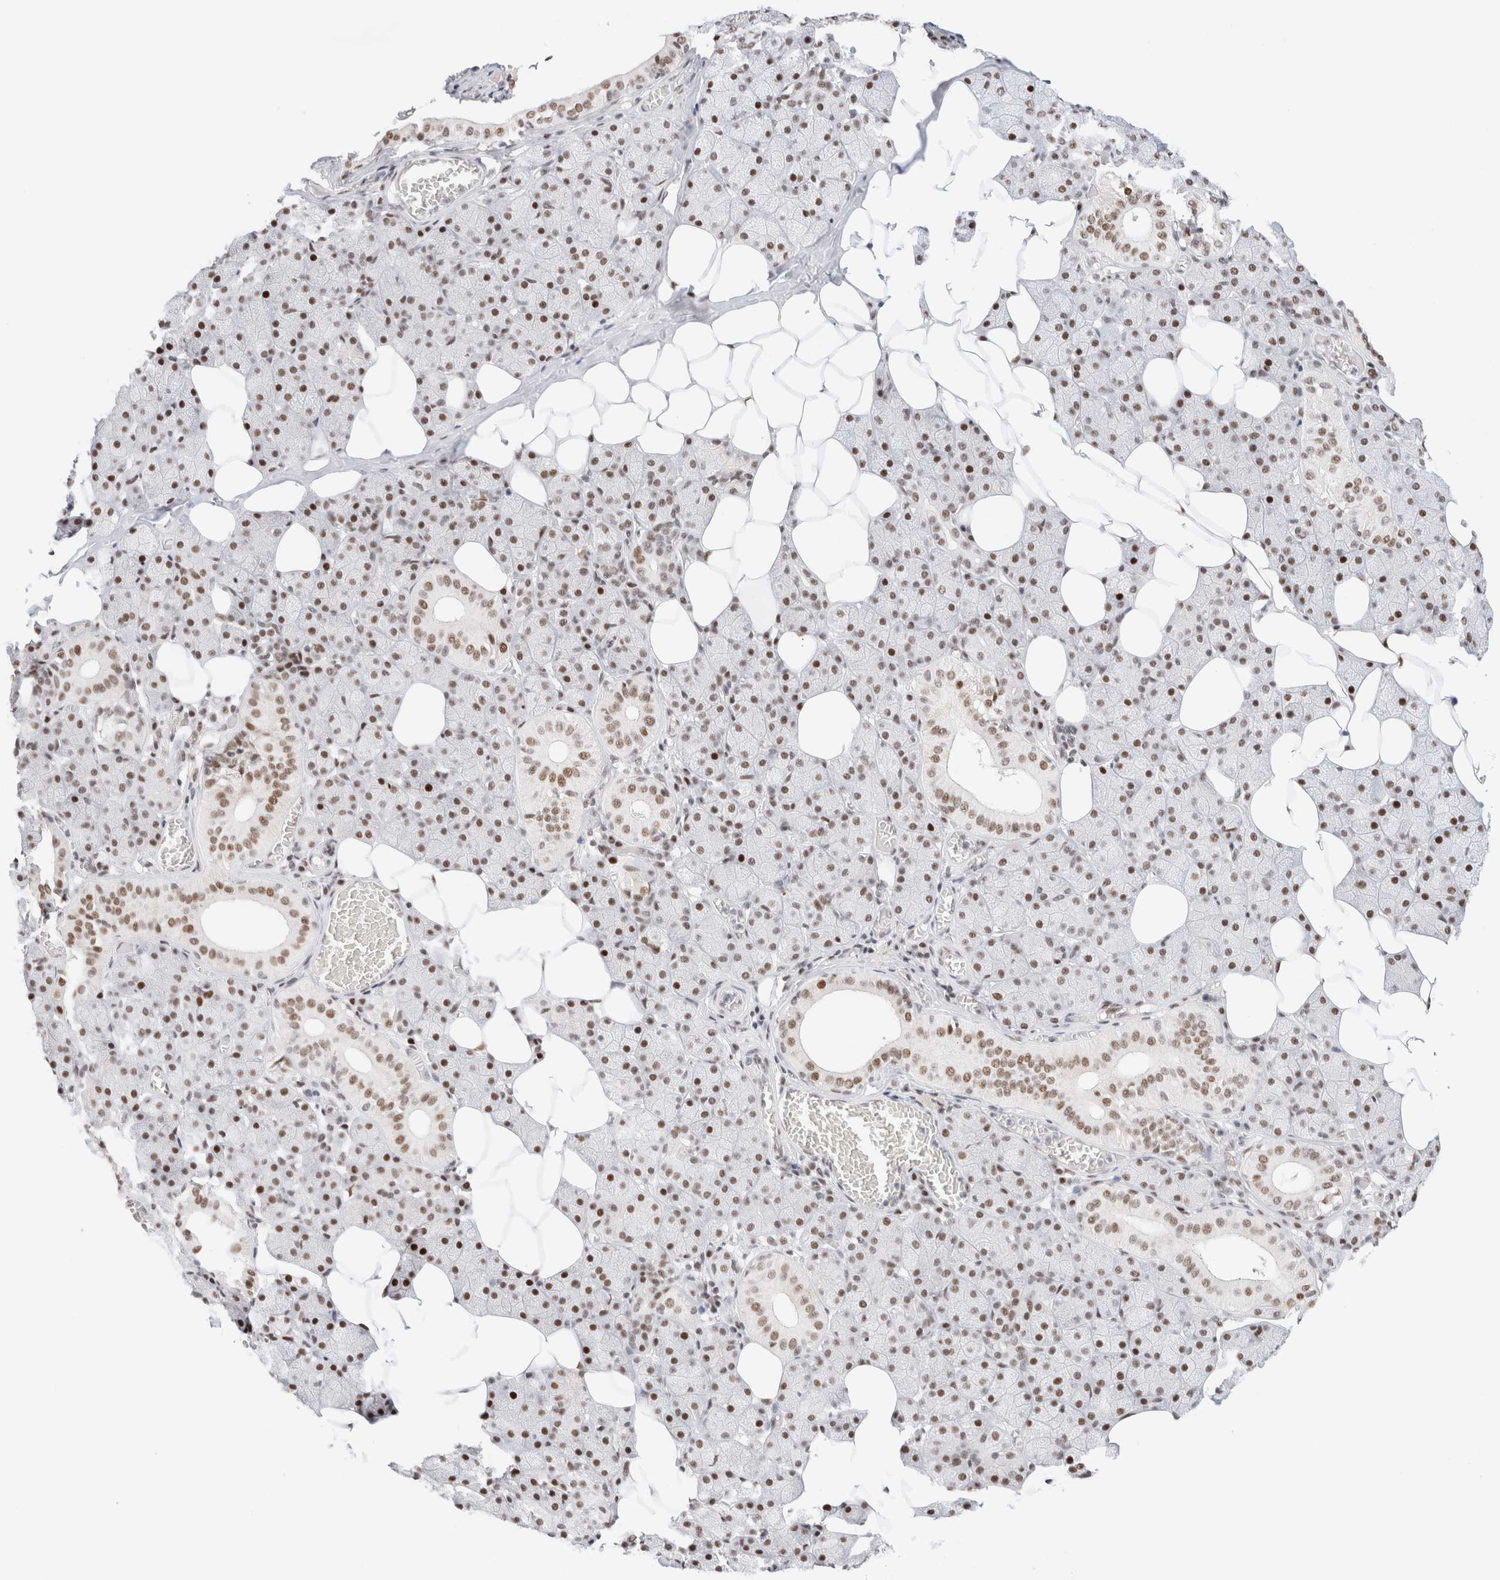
{"staining": {"intensity": "moderate", "quantity": ">75%", "location": "nuclear"}, "tissue": "salivary gland", "cell_type": "Glandular cells", "image_type": "normal", "snomed": [{"axis": "morphology", "description": "Normal tissue, NOS"}, {"axis": "topography", "description": "Salivary gland"}], "caption": "Immunohistochemistry (IHC) (DAB) staining of unremarkable human salivary gland demonstrates moderate nuclear protein staining in about >75% of glandular cells.", "gene": "ZNF282", "patient": {"sex": "female", "age": 33}}